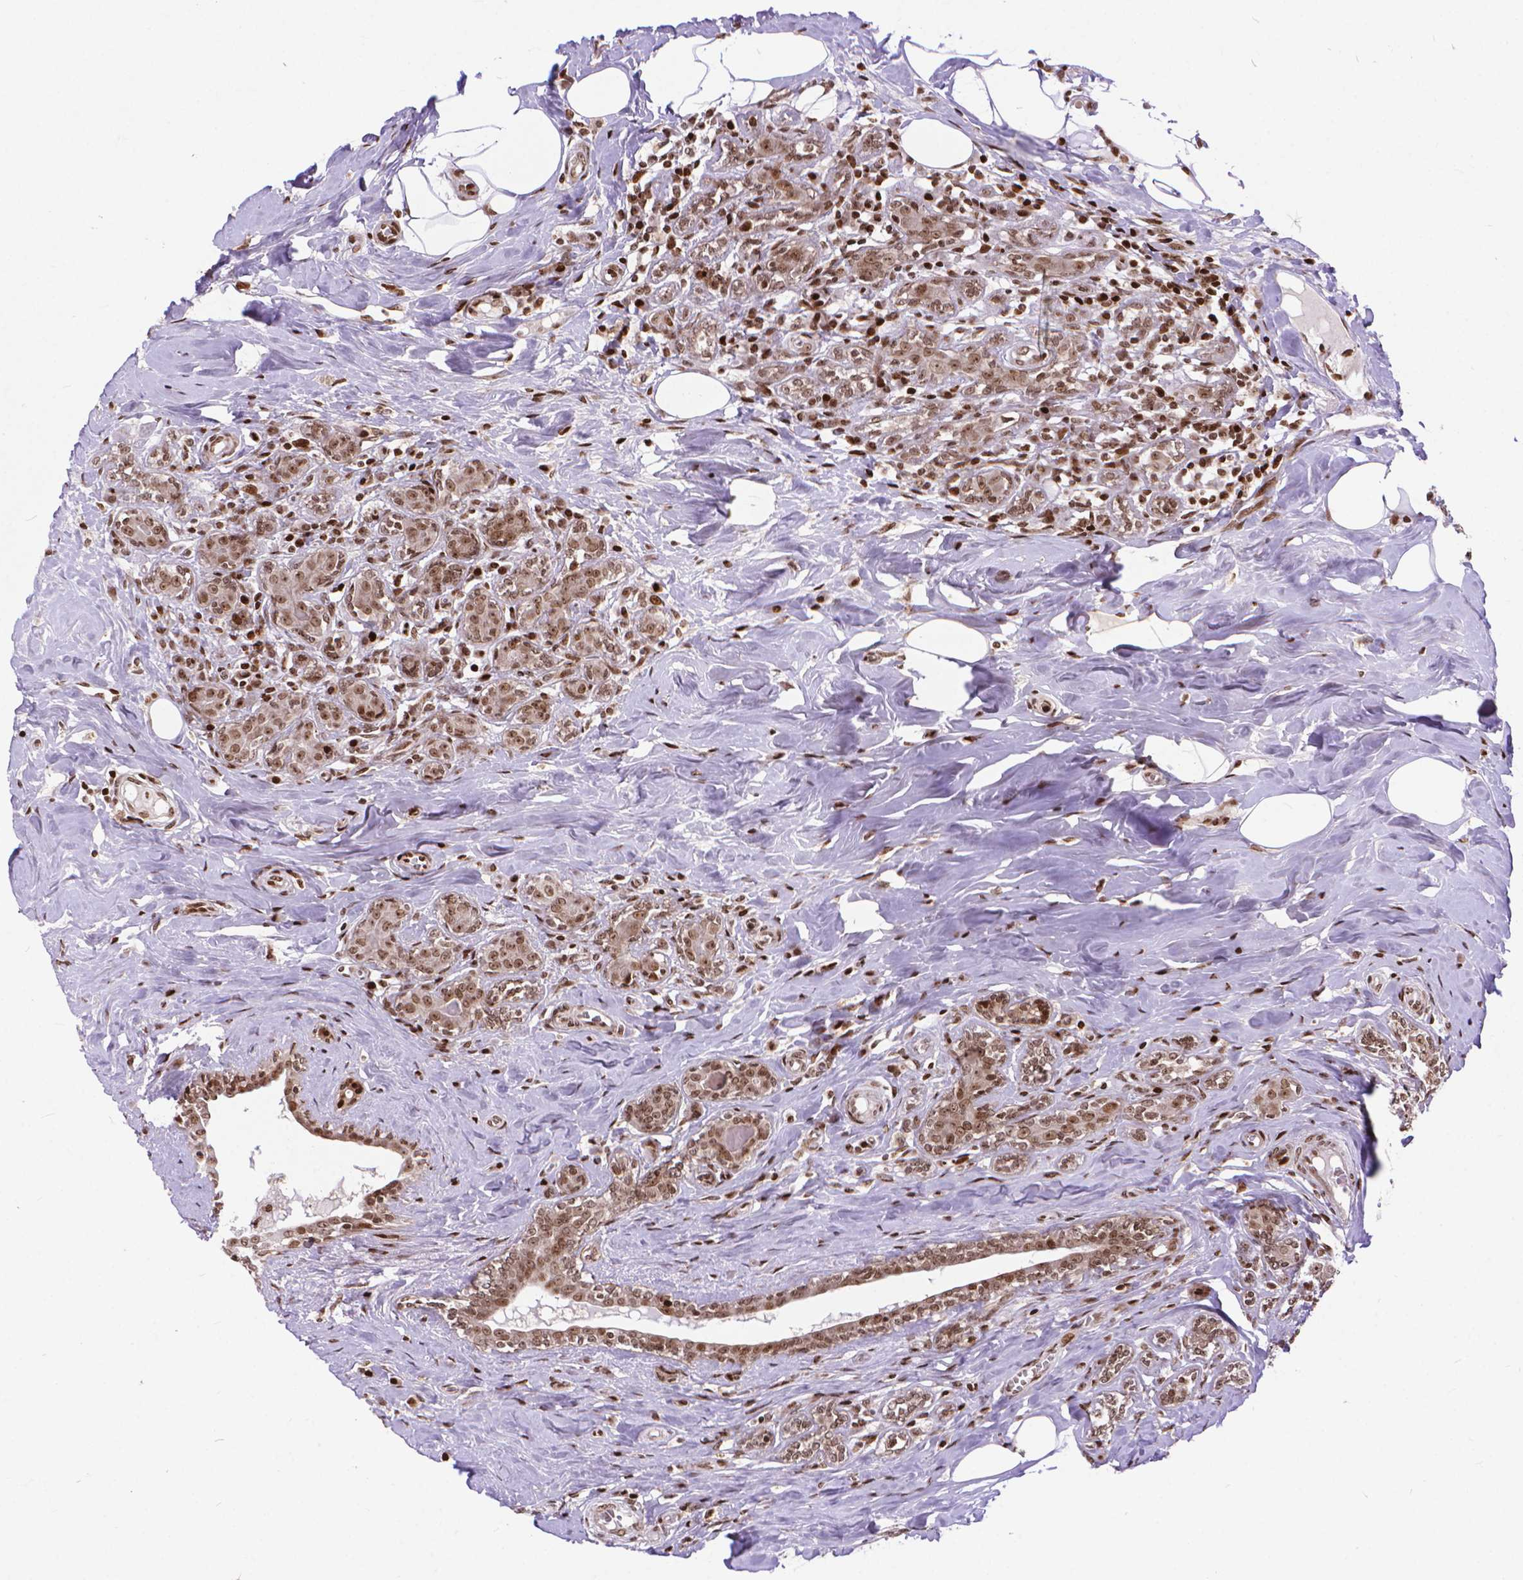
{"staining": {"intensity": "moderate", "quantity": ">75%", "location": "nuclear"}, "tissue": "breast cancer", "cell_type": "Tumor cells", "image_type": "cancer", "snomed": [{"axis": "morphology", "description": "Normal tissue, NOS"}, {"axis": "morphology", "description": "Duct carcinoma"}, {"axis": "topography", "description": "Breast"}], "caption": "Immunohistochemistry micrograph of human breast intraductal carcinoma stained for a protein (brown), which demonstrates medium levels of moderate nuclear staining in about >75% of tumor cells.", "gene": "AMER1", "patient": {"sex": "female", "age": 43}}